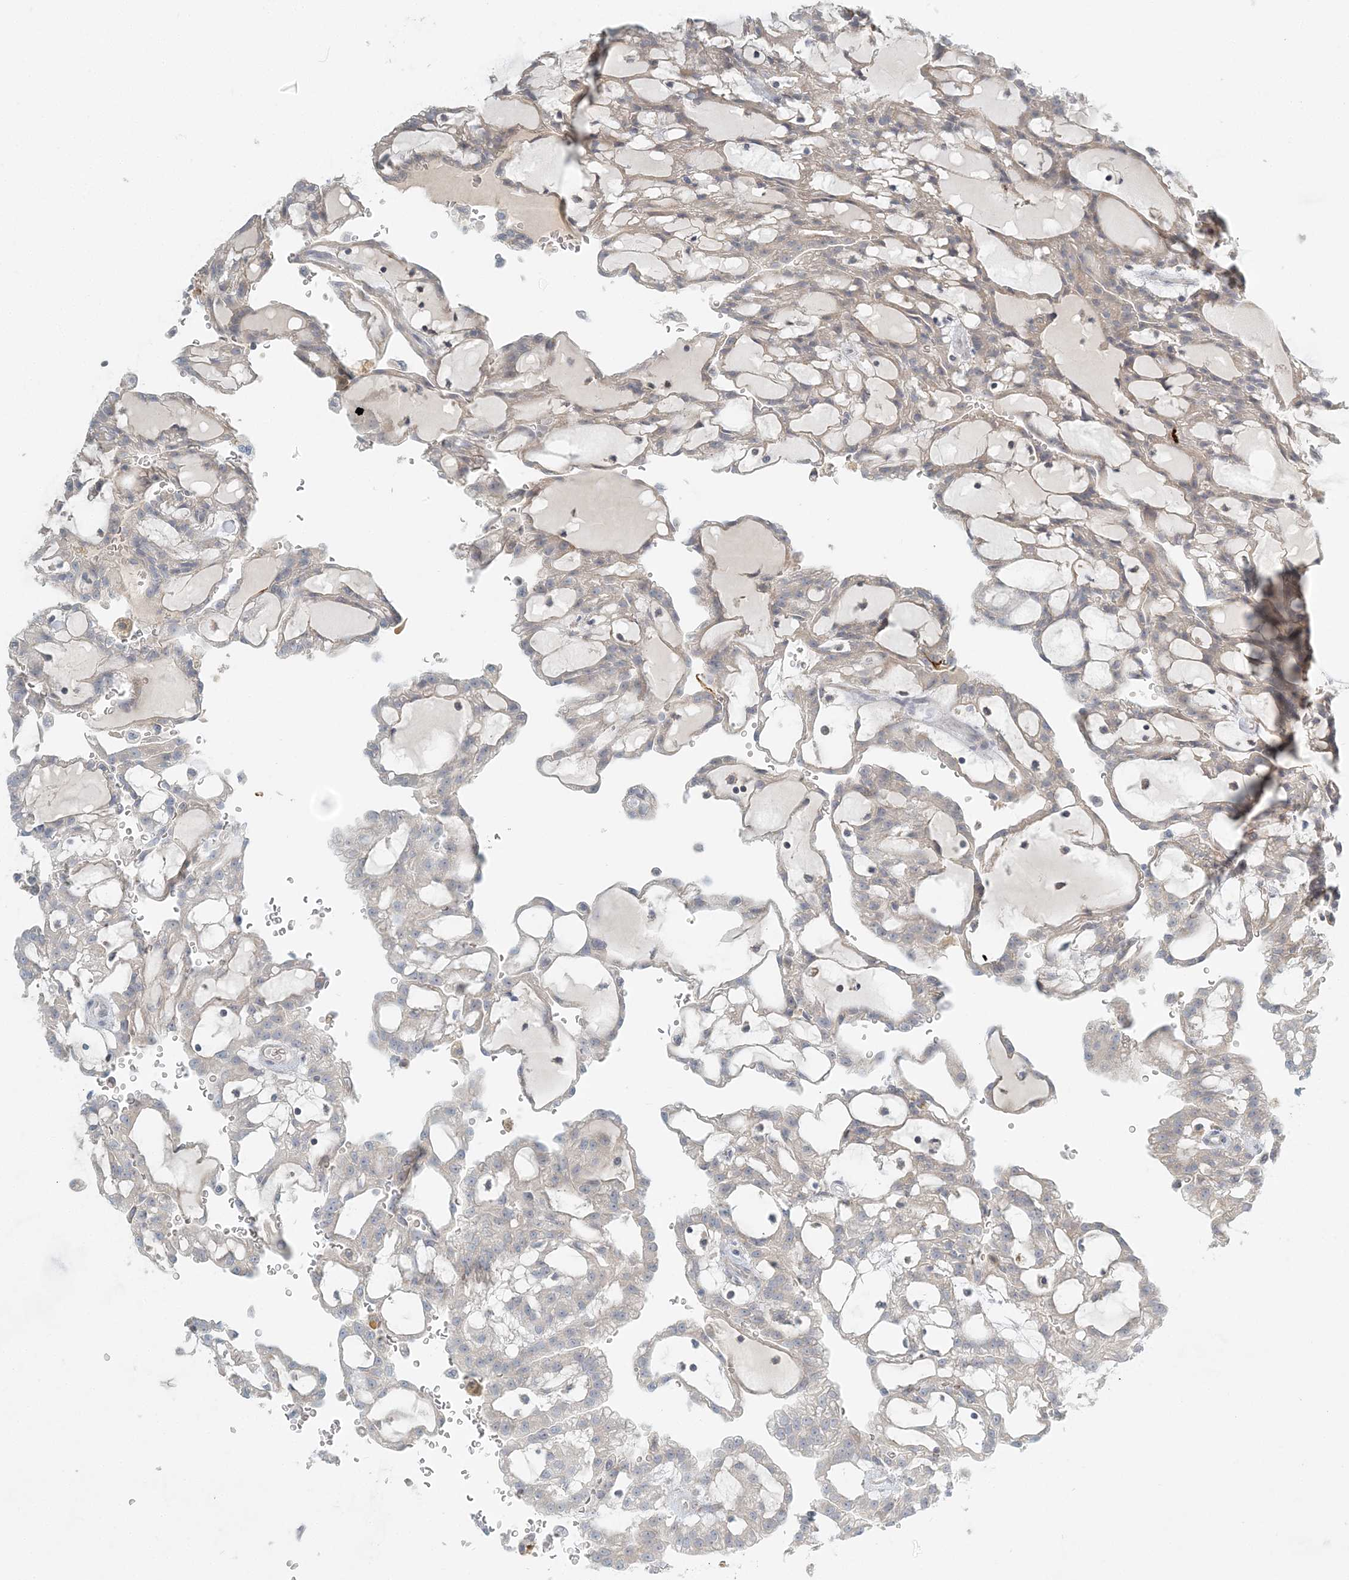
{"staining": {"intensity": "negative", "quantity": "none", "location": "none"}, "tissue": "renal cancer", "cell_type": "Tumor cells", "image_type": "cancer", "snomed": [{"axis": "morphology", "description": "Adenocarcinoma, NOS"}, {"axis": "topography", "description": "Kidney"}], "caption": "IHC micrograph of renal cancer stained for a protein (brown), which exhibits no staining in tumor cells. The staining was performed using DAB to visualize the protein expression in brown, while the nuclei were stained in blue with hematoxylin (Magnification: 20x).", "gene": "NAA11", "patient": {"sex": "male", "age": 63}}